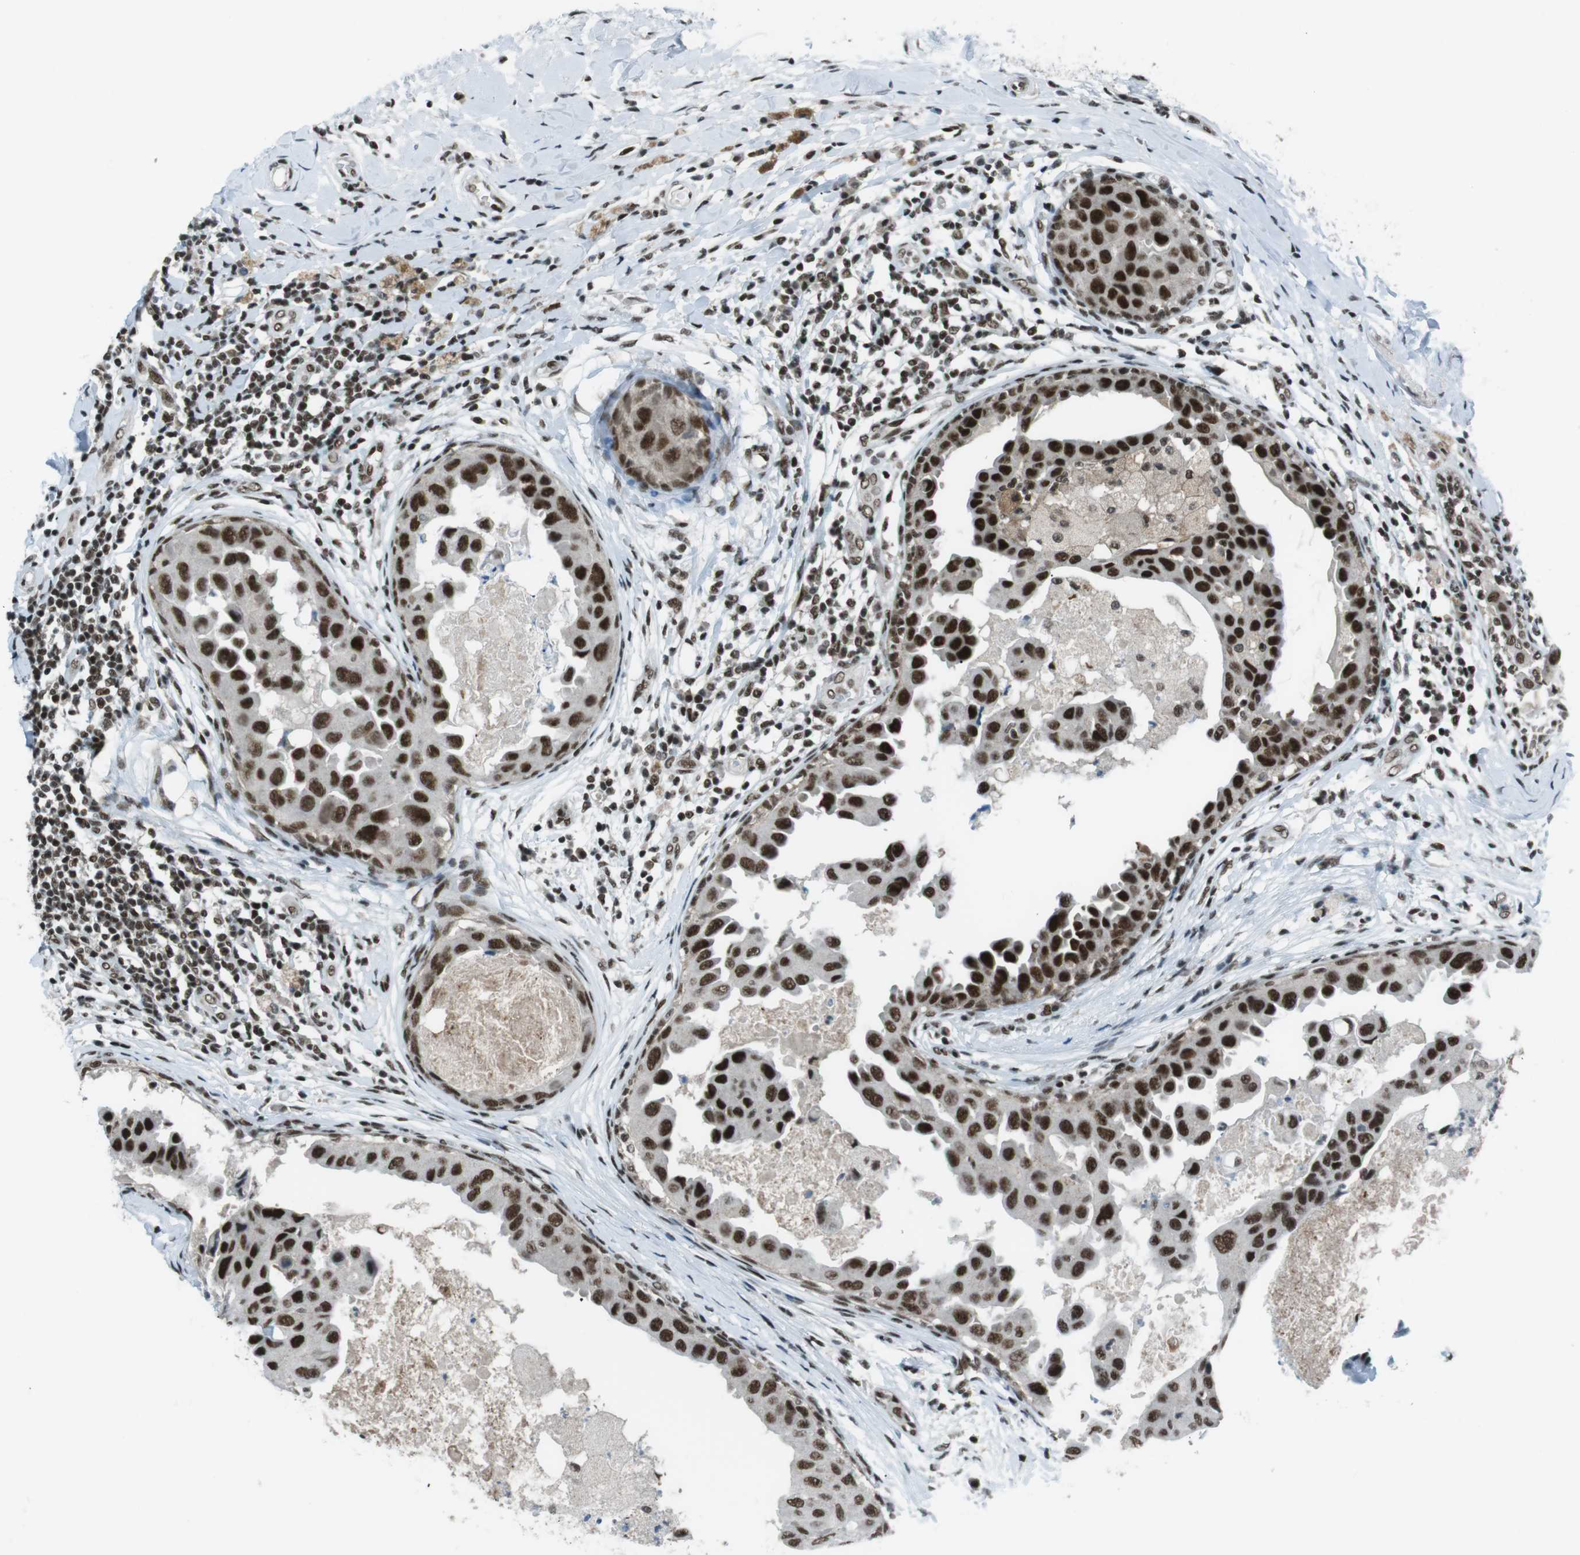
{"staining": {"intensity": "strong", "quantity": ">75%", "location": "nuclear"}, "tissue": "breast cancer", "cell_type": "Tumor cells", "image_type": "cancer", "snomed": [{"axis": "morphology", "description": "Duct carcinoma"}, {"axis": "topography", "description": "Breast"}], "caption": "Human infiltrating ductal carcinoma (breast) stained with a brown dye exhibits strong nuclear positive expression in about >75% of tumor cells.", "gene": "TAF1", "patient": {"sex": "female", "age": 27}}